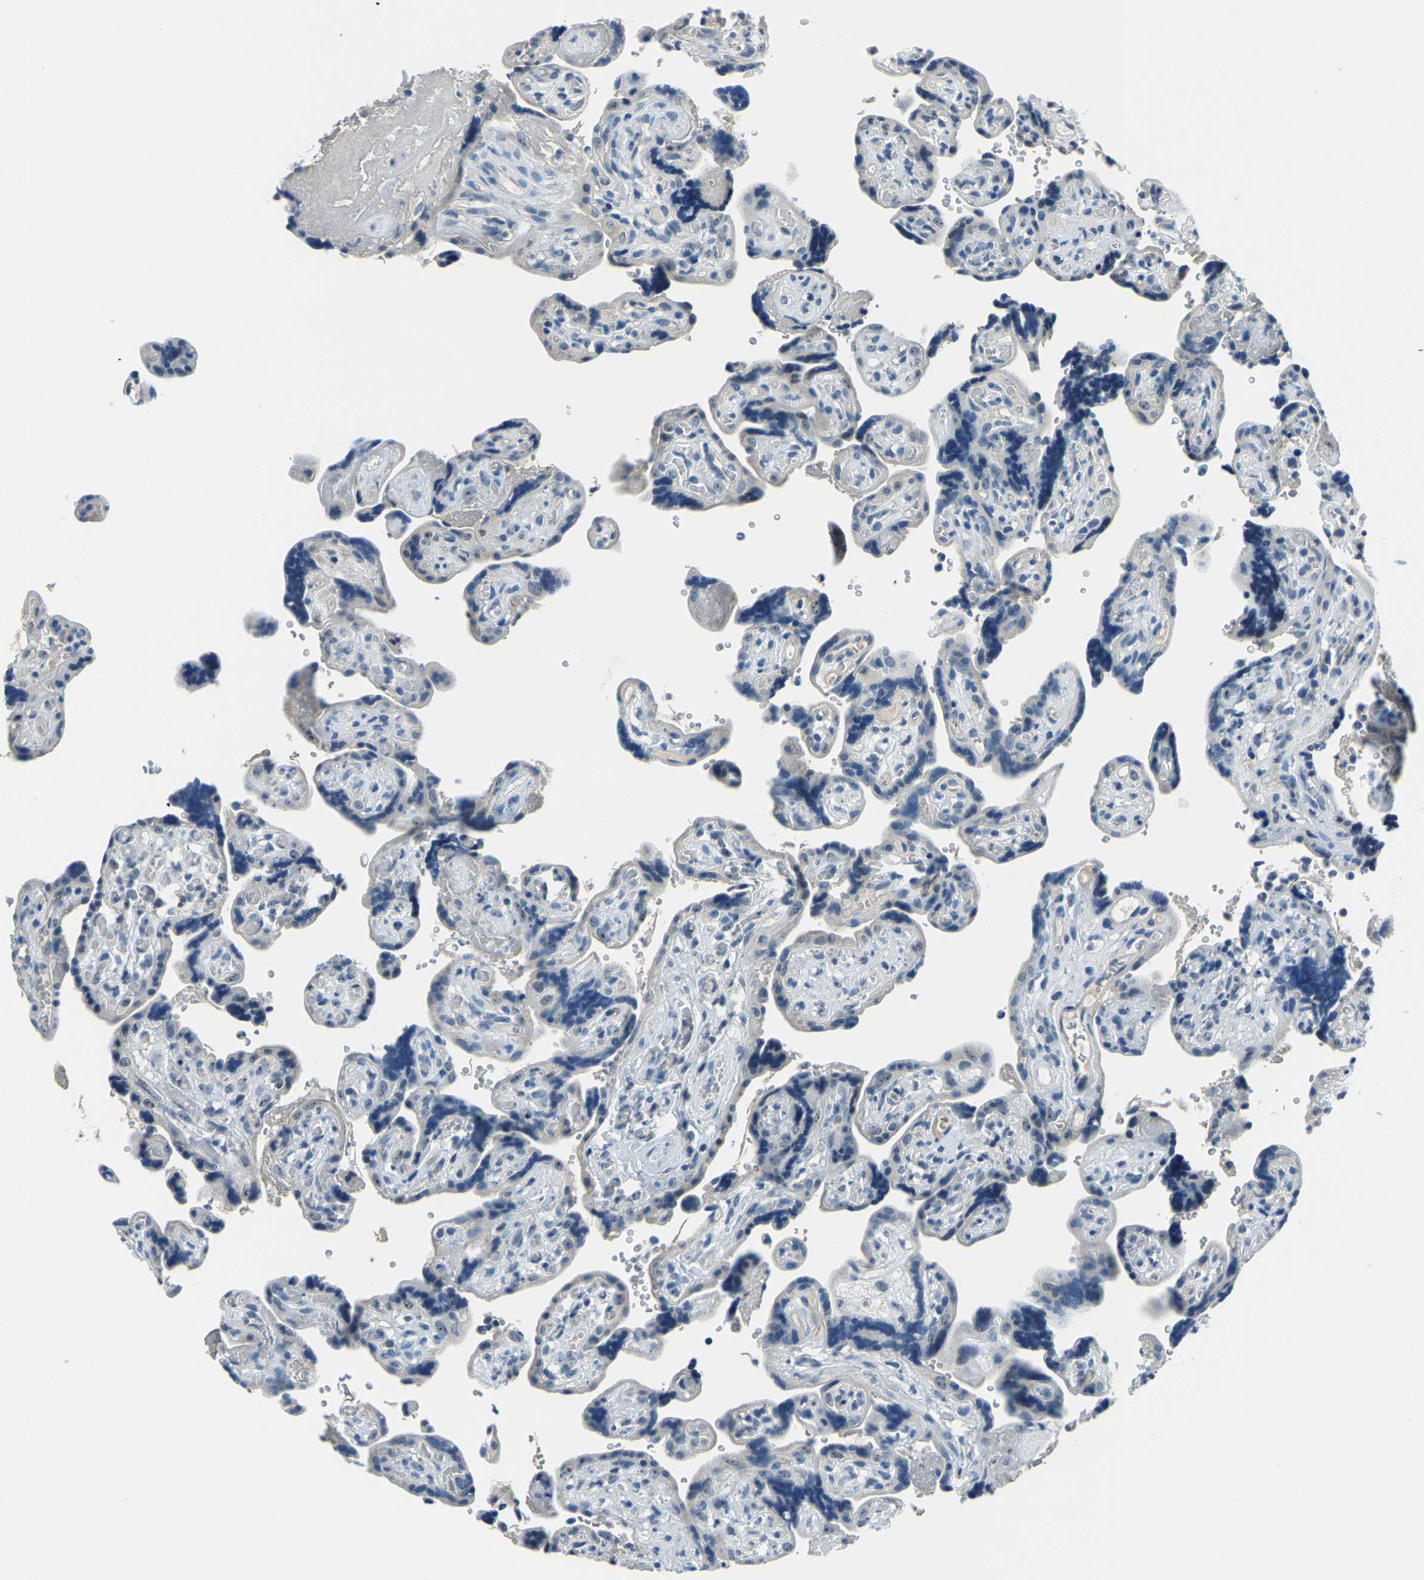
{"staining": {"intensity": "negative", "quantity": "none", "location": "none"}, "tissue": "placenta", "cell_type": "Decidual cells", "image_type": "normal", "snomed": [{"axis": "morphology", "description": "Normal tissue, NOS"}, {"axis": "topography", "description": "Placenta"}], "caption": "The photomicrograph displays no significant positivity in decidual cells of placenta.", "gene": "RRP1", "patient": {"sex": "female", "age": 30}}